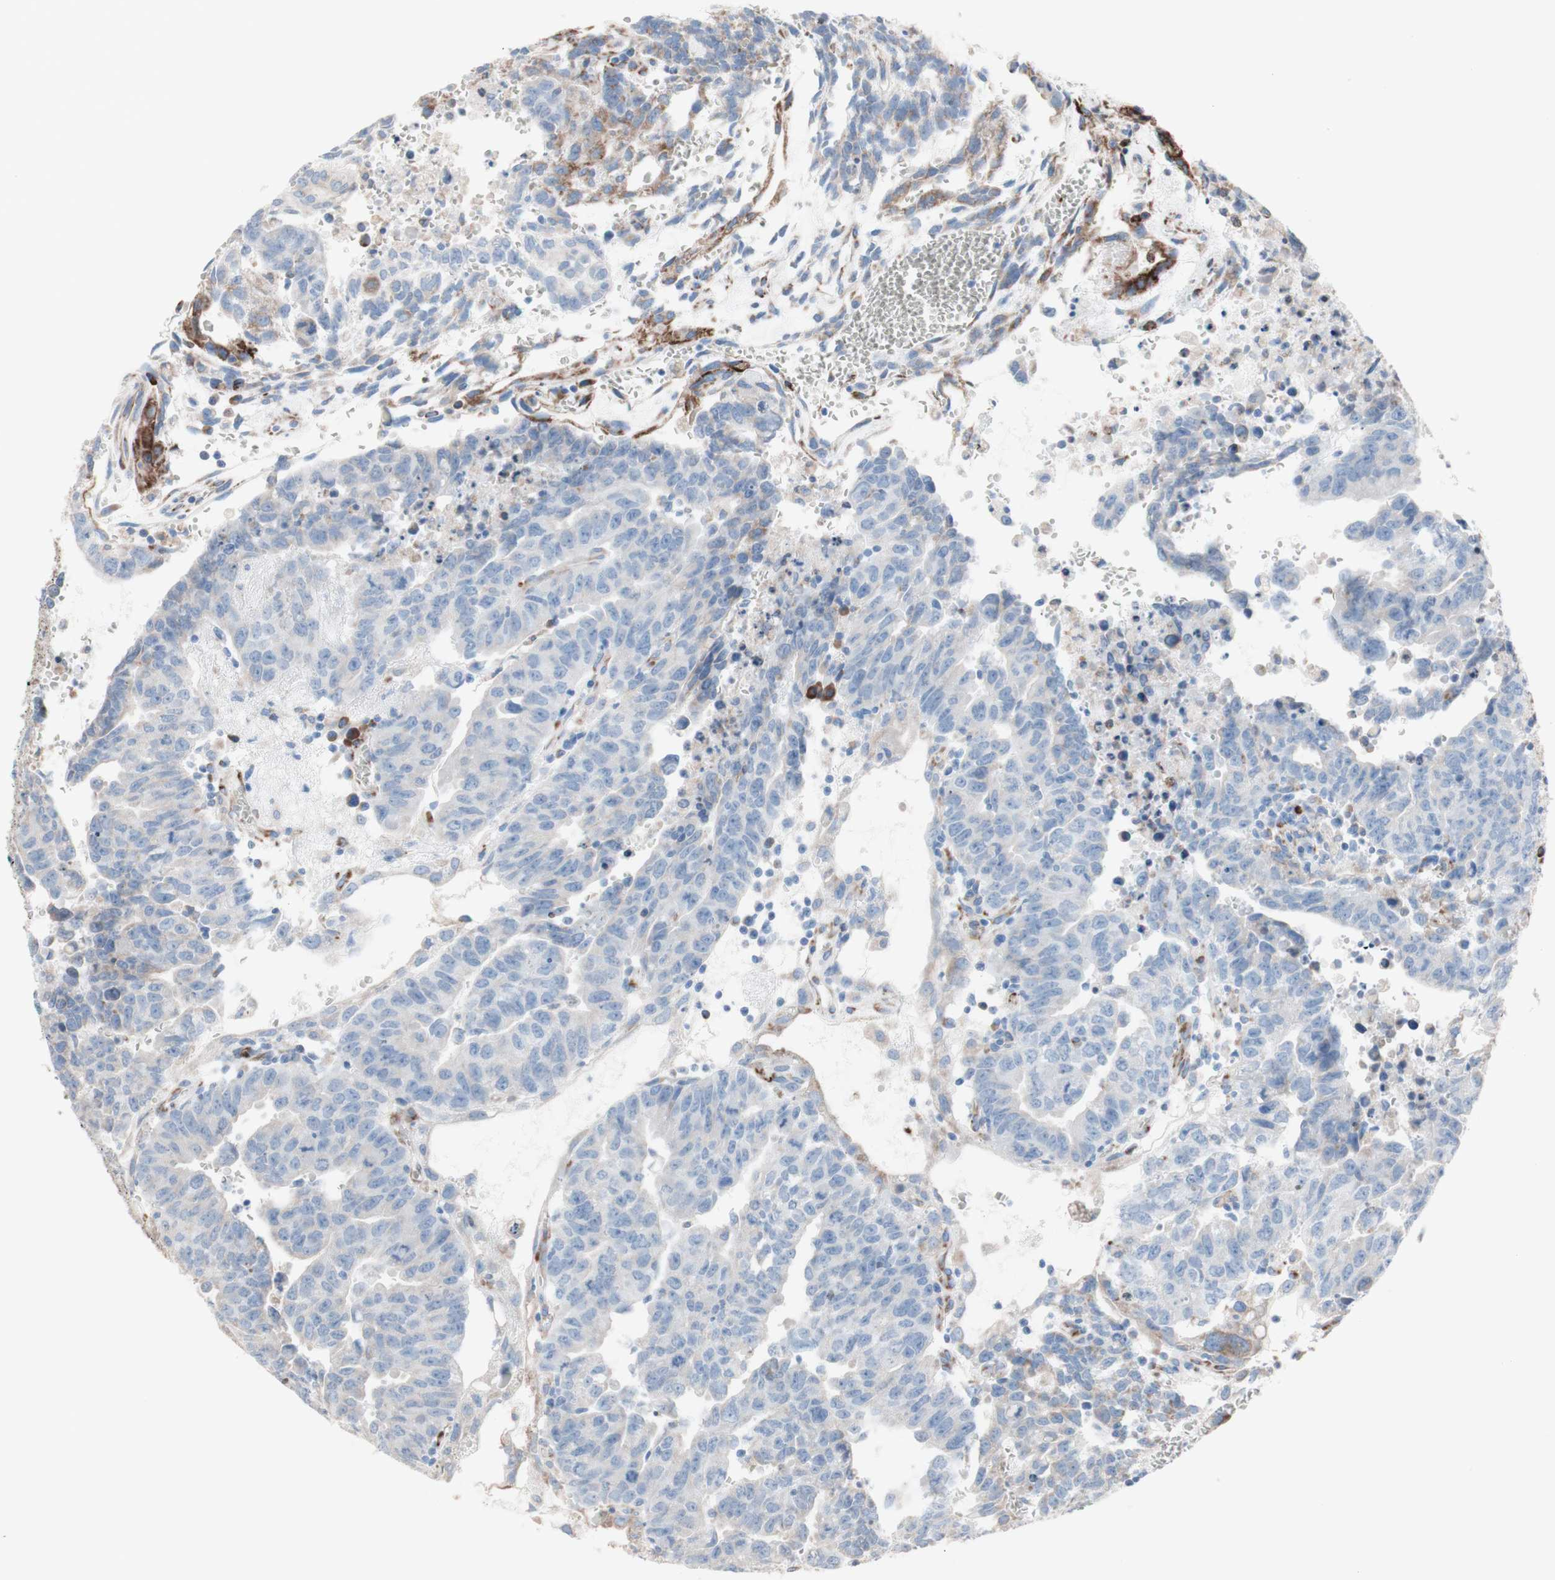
{"staining": {"intensity": "negative", "quantity": "none", "location": "none"}, "tissue": "testis cancer", "cell_type": "Tumor cells", "image_type": "cancer", "snomed": [{"axis": "morphology", "description": "Seminoma, NOS"}, {"axis": "morphology", "description": "Carcinoma, Embryonal, NOS"}, {"axis": "topography", "description": "Testis"}], "caption": "Testis cancer (embryonal carcinoma) was stained to show a protein in brown. There is no significant positivity in tumor cells.", "gene": "AGPAT5", "patient": {"sex": "male", "age": 52}}